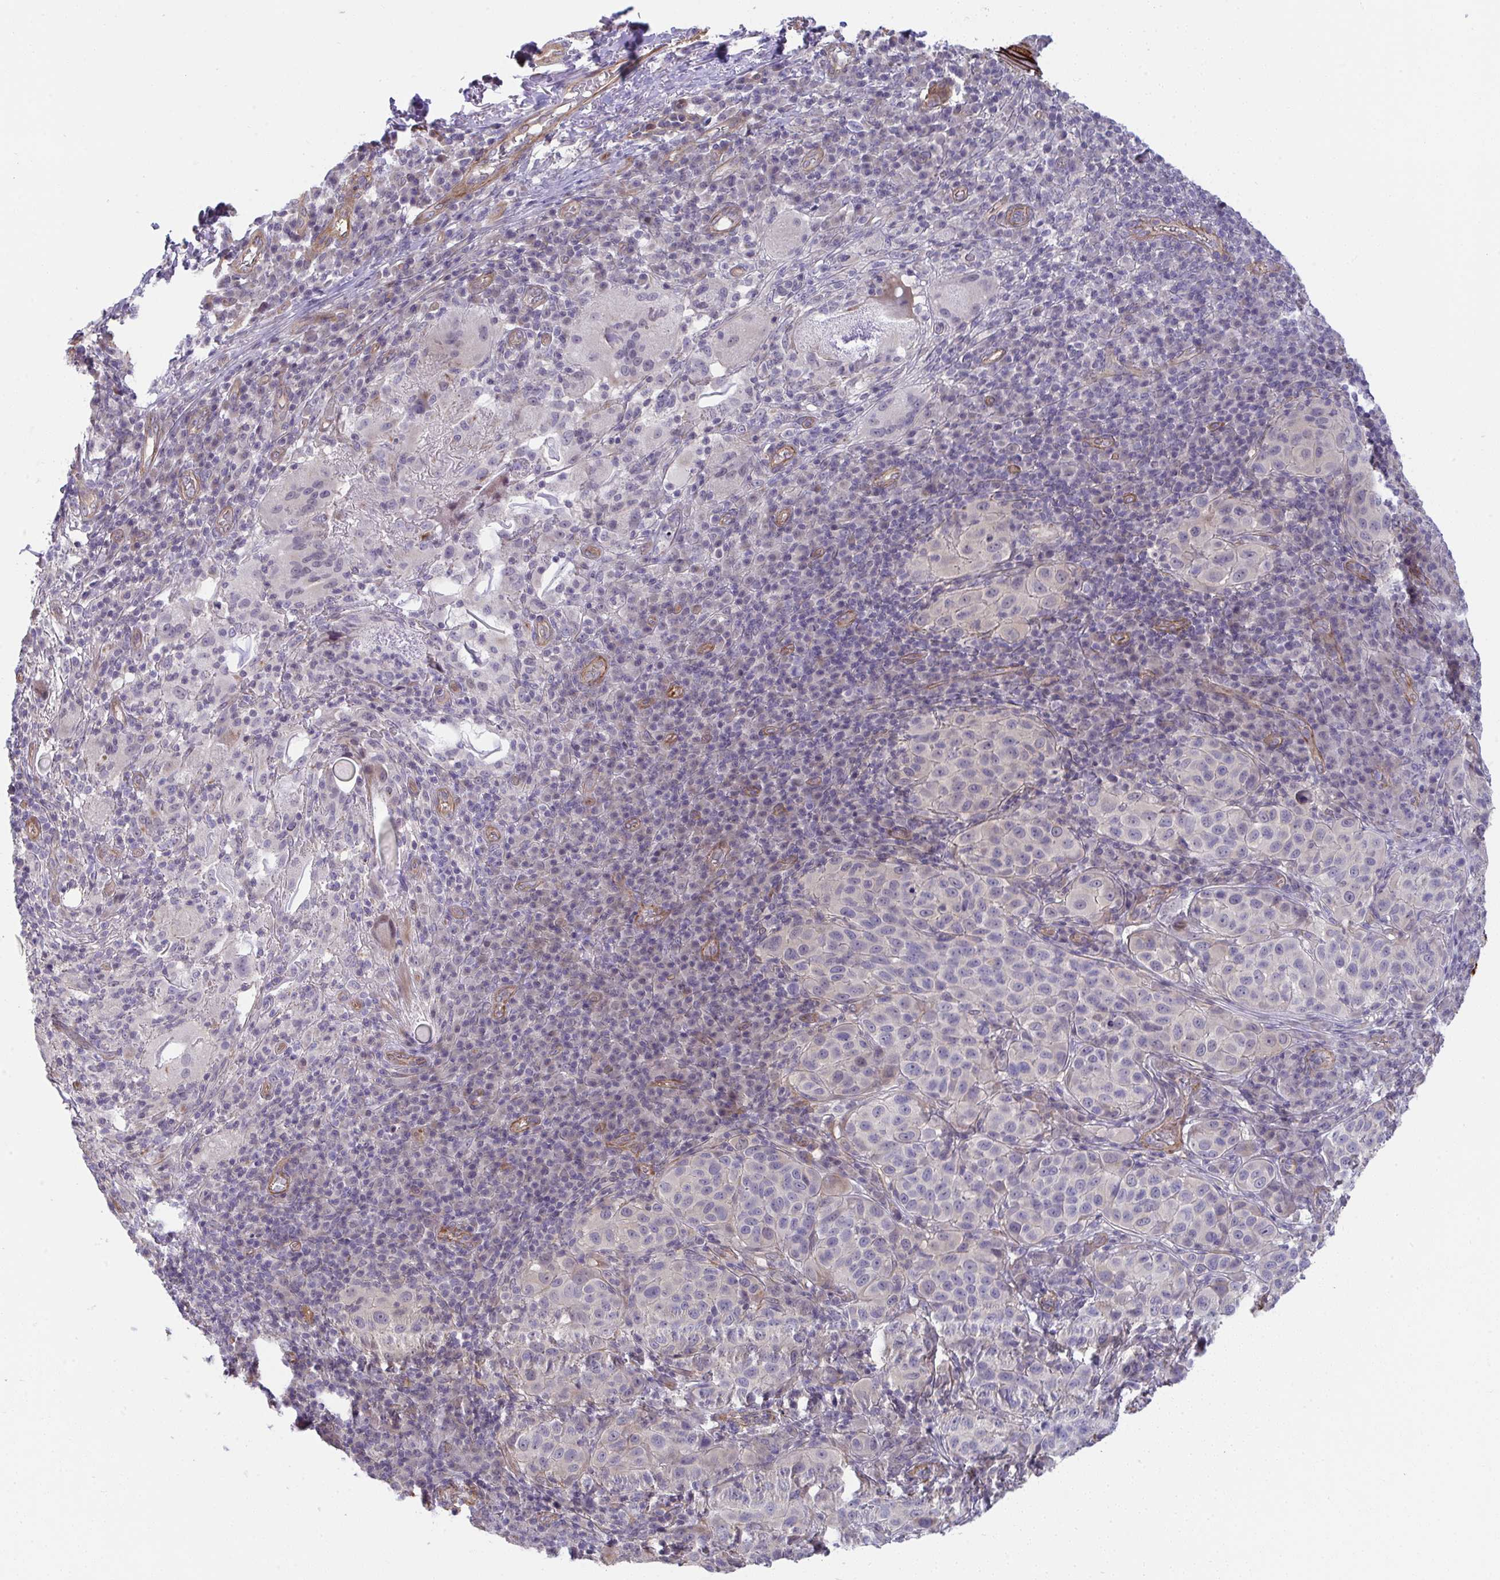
{"staining": {"intensity": "negative", "quantity": "none", "location": "none"}, "tissue": "melanoma", "cell_type": "Tumor cells", "image_type": "cancer", "snomed": [{"axis": "morphology", "description": "Malignant melanoma, NOS"}, {"axis": "topography", "description": "Skin"}], "caption": "Tumor cells show no significant protein positivity in melanoma.", "gene": "MYL12A", "patient": {"sex": "male", "age": 38}}